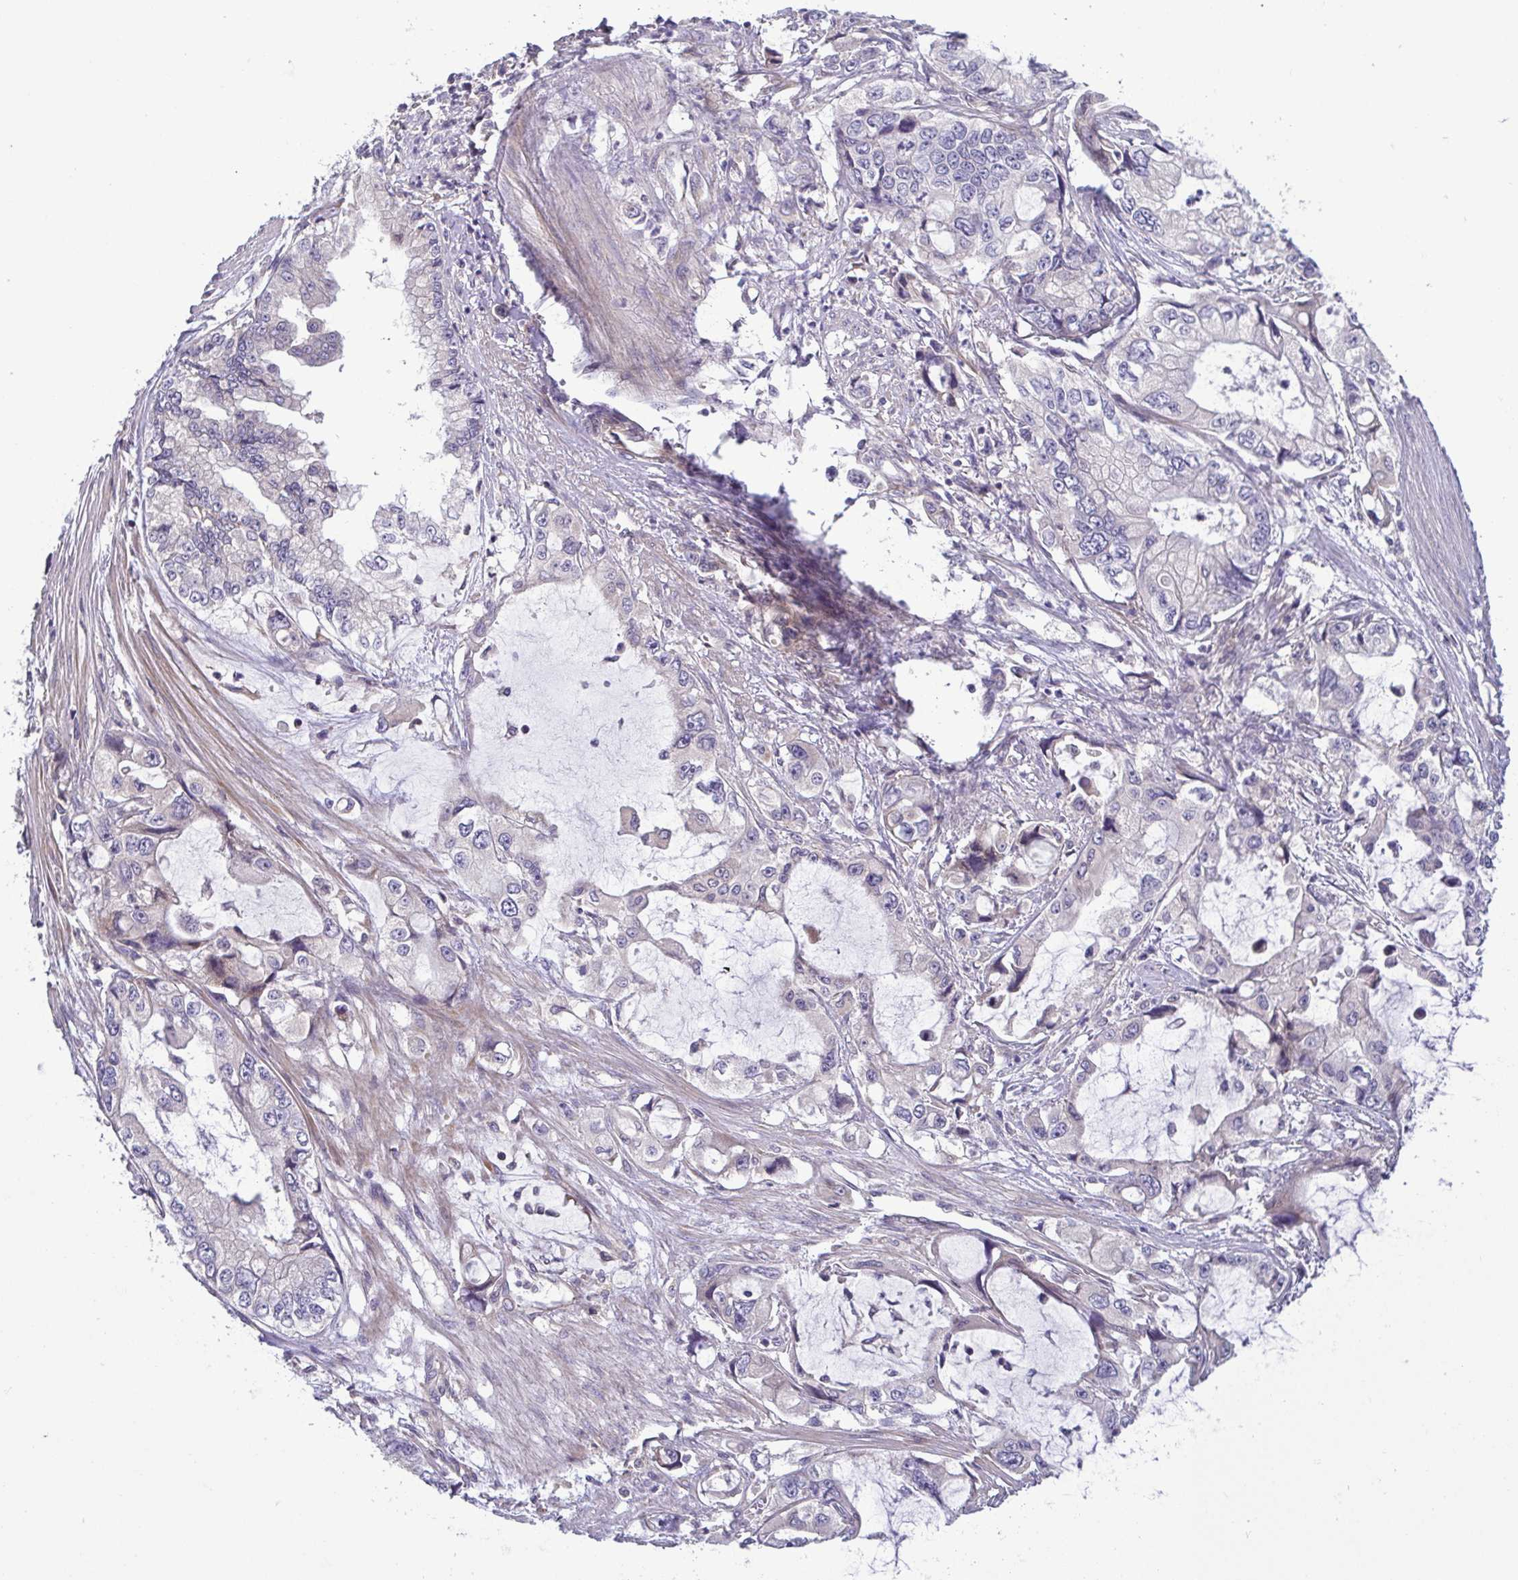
{"staining": {"intensity": "negative", "quantity": "none", "location": "none"}, "tissue": "stomach cancer", "cell_type": "Tumor cells", "image_type": "cancer", "snomed": [{"axis": "morphology", "description": "Adenocarcinoma, NOS"}, {"axis": "topography", "description": "Pancreas"}, {"axis": "topography", "description": "Stomach, upper"}, {"axis": "topography", "description": "Stomach"}], "caption": "The image exhibits no significant positivity in tumor cells of stomach cancer (adenocarcinoma).", "gene": "LMF2", "patient": {"sex": "male", "age": 77}}